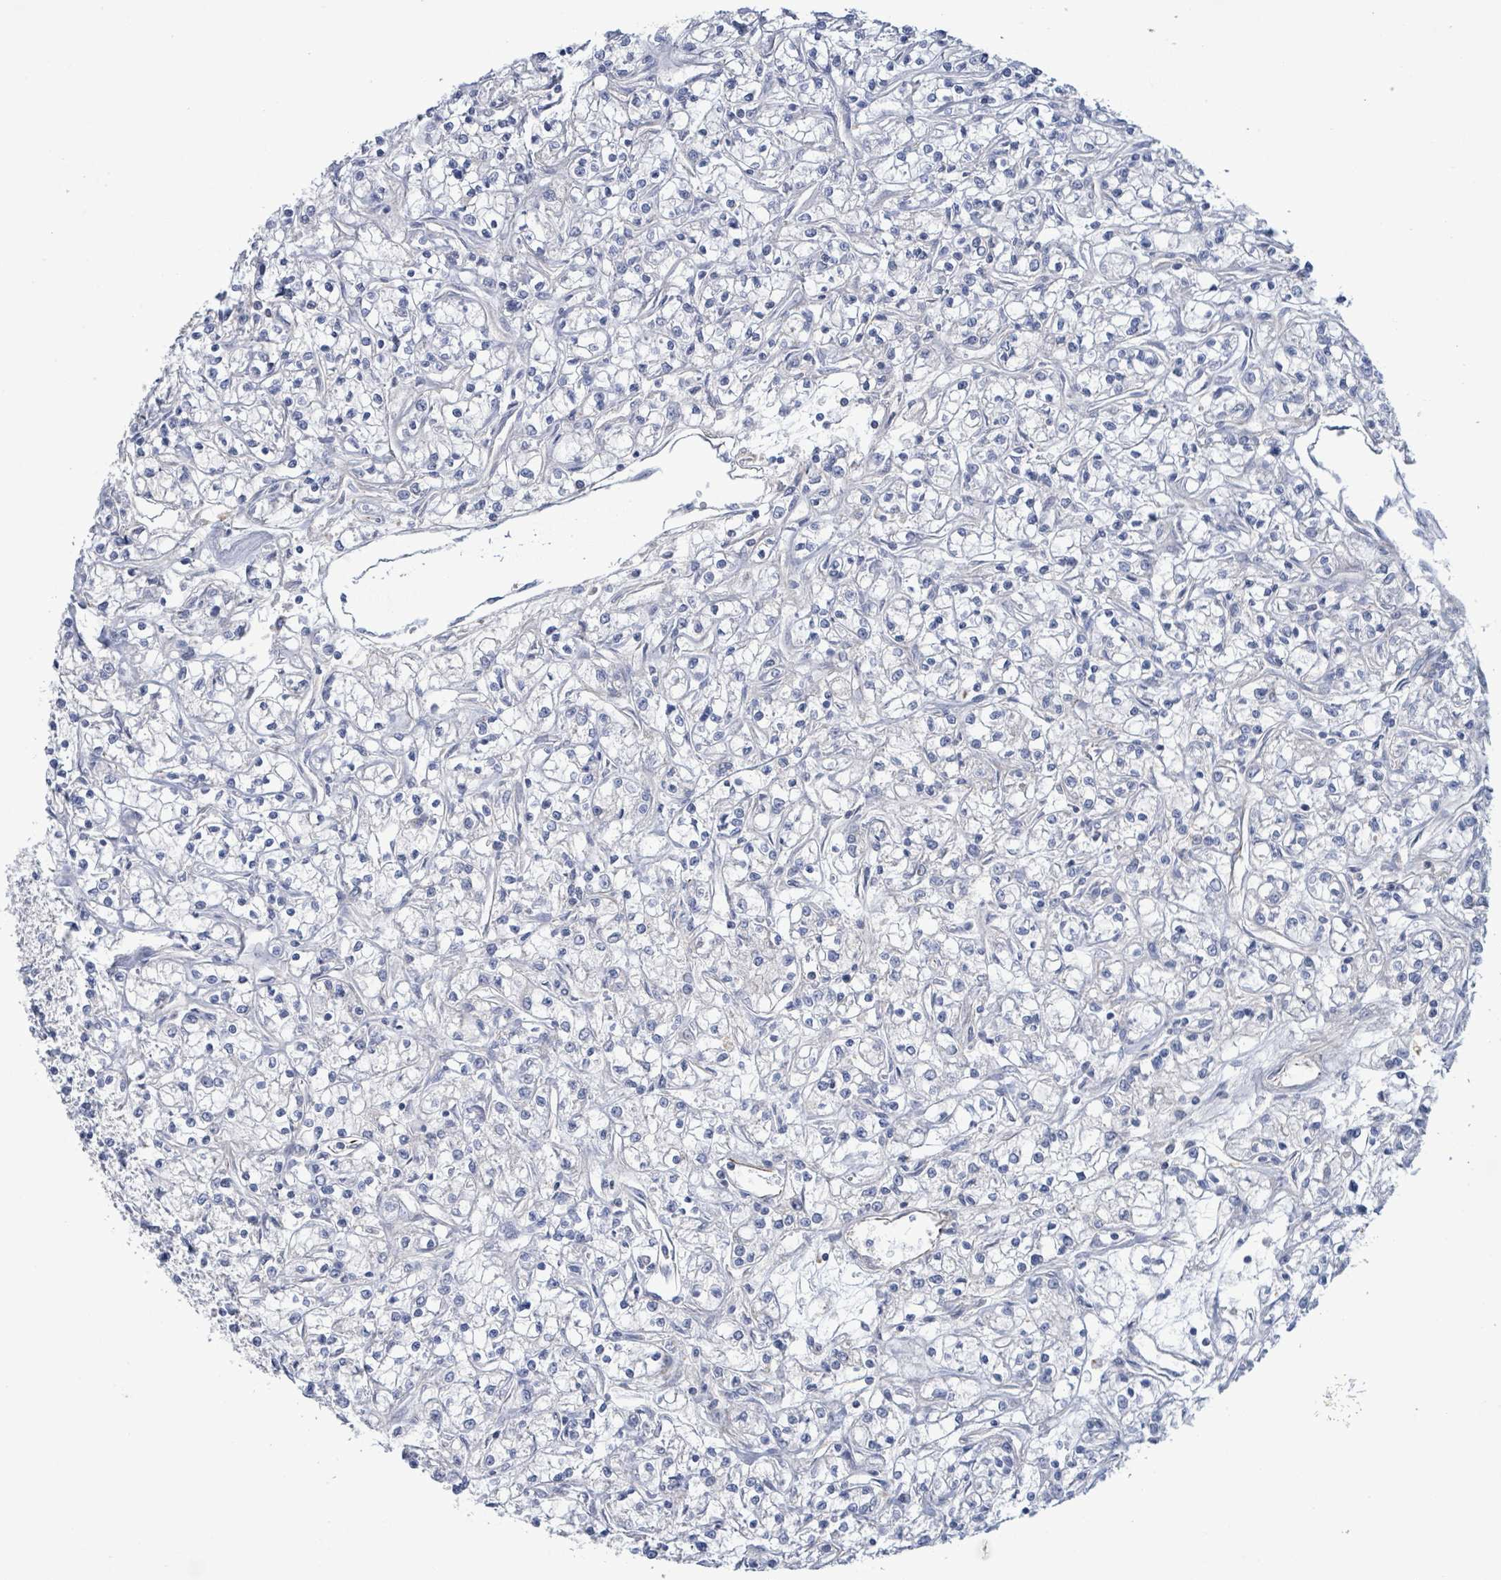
{"staining": {"intensity": "negative", "quantity": "none", "location": "none"}, "tissue": "renal cancer", "cell_type": "Tumor cells", "image_type": "cancer", "snomed": [{"axis": "morphology", "description": "Adenocarcinoma, NOS"}, {"axis": "topography", "description": "Kidney"}], "caption": "Immunohistochemistry (IHC) of human renal cancer displays no expression in tumor cells.", "gene": "ALG12", "patient": {"sex": "female", "age": 59}}